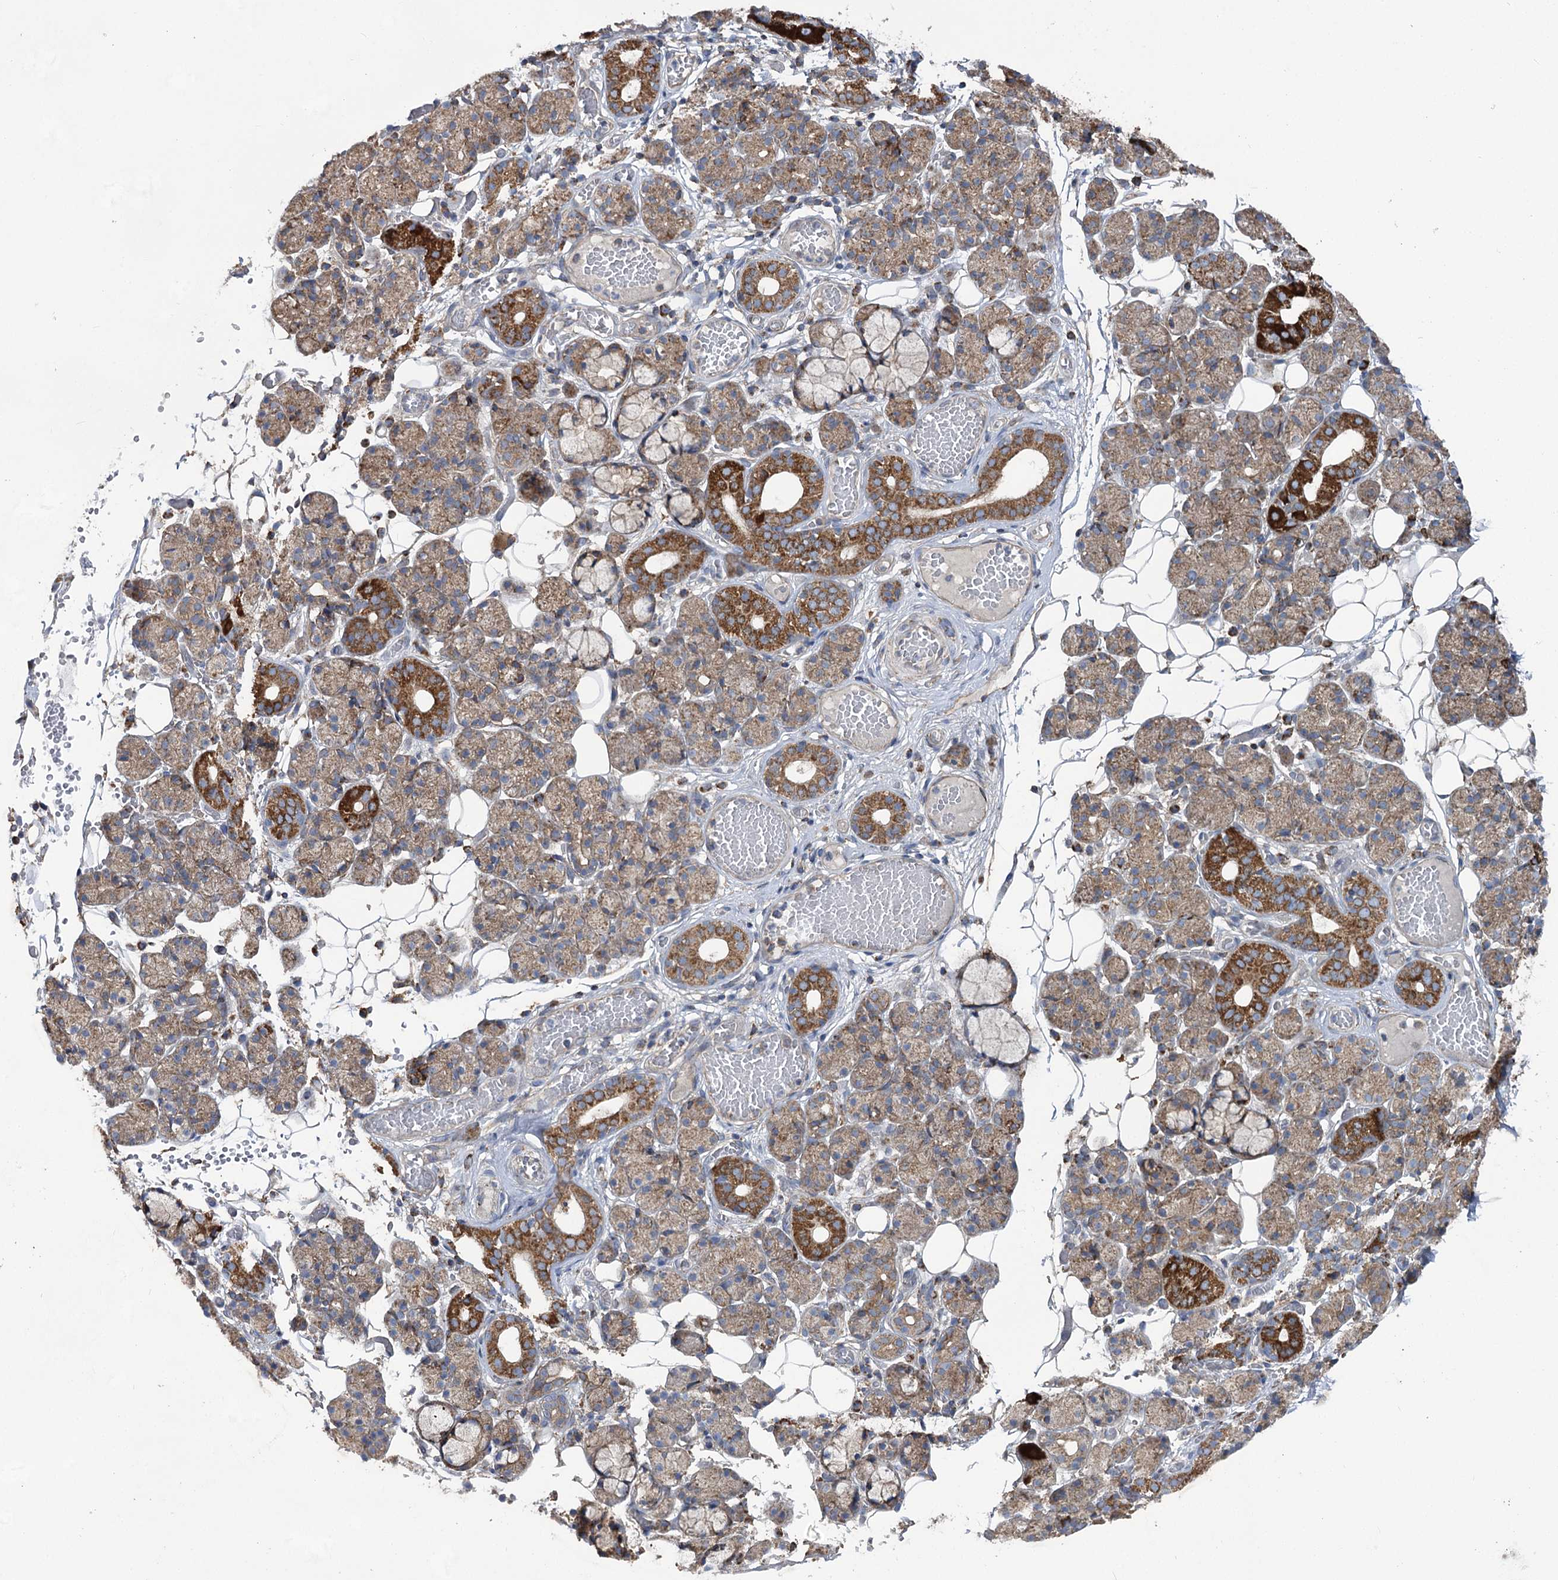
{"staining": {"intensity": "strong", "quantity": "<25%", "location": "cytoplasmic/membranous"}, "tissue": "salivary gland", "cell_type": "Glandular cells", "image_type": "normal", "snomed": [{"axis": "morphology", "description": "Normal tissue, NOS"}, {"axis": "topography", "description": "Salivary gland"}], "caption": "Strong cytoplasmic/membranous staining is identified in about <25% of glandular cells in normal salivary gland.", "gene": "MSANTD2", "patient": {"sex": "male", "age": 63}}